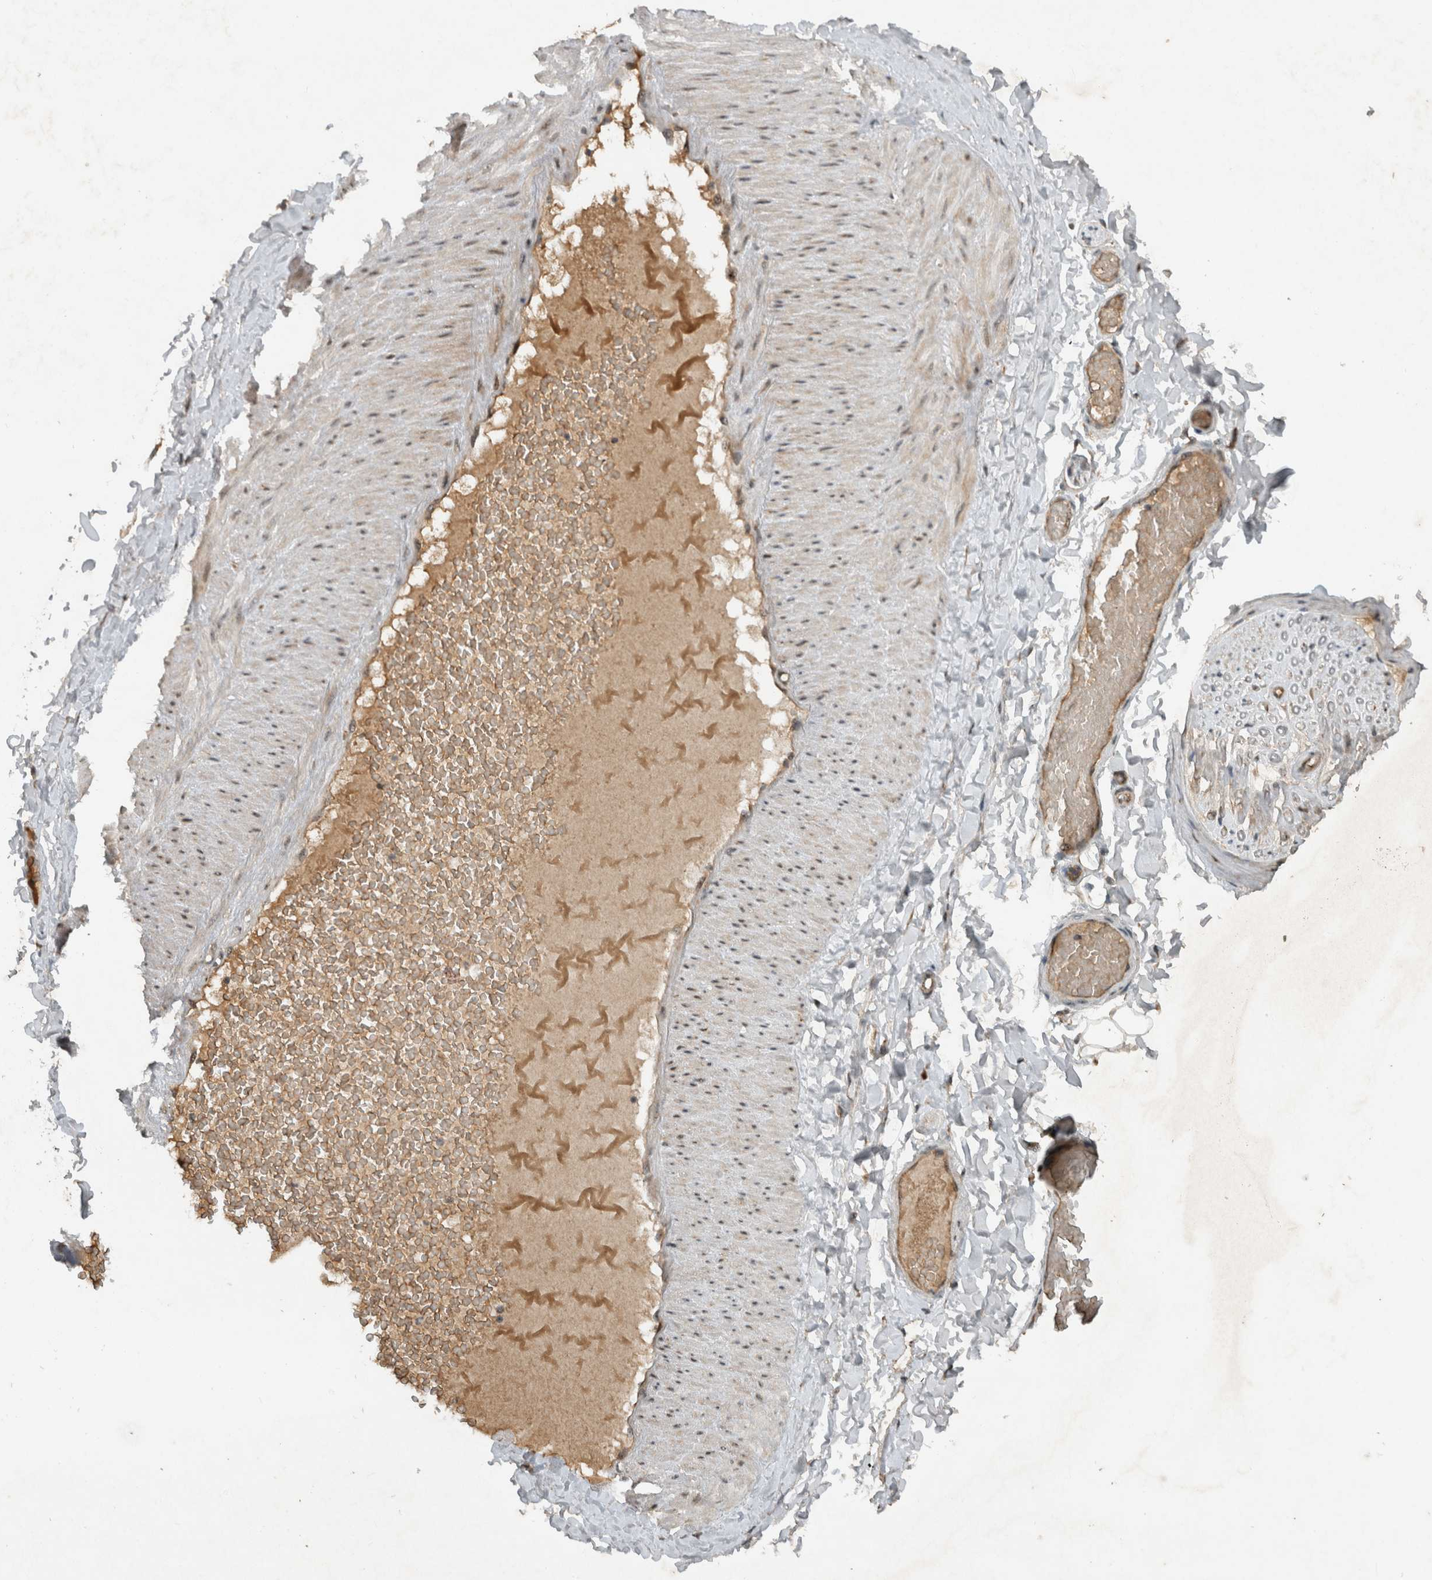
{"staining": {"intensity": "negative", "quantity": "none", "location": "none"}, "tissue": "adipose tissue", "cell_type": "Adipocytes", "image_type": "normal", "snomed": [{"axis": "morphology", "description": "Normal tissue, NOS"}, {"axis": "topography", "description": "Adipose tissue"}, {"axis": "topography", "description": "Vascular tissue"}, {"axis": "topography", "description": "Peripheral nerve tissue"}], "caption": "Adipocytes are negative for brown protein staining in unremarkable adipose tissue. (DAB (3,3'-diaminobenzidine) IHC with hematoxylin counter stain).", "gene": "GPR137B", "patient": {"sex": "male", "age": 25}}